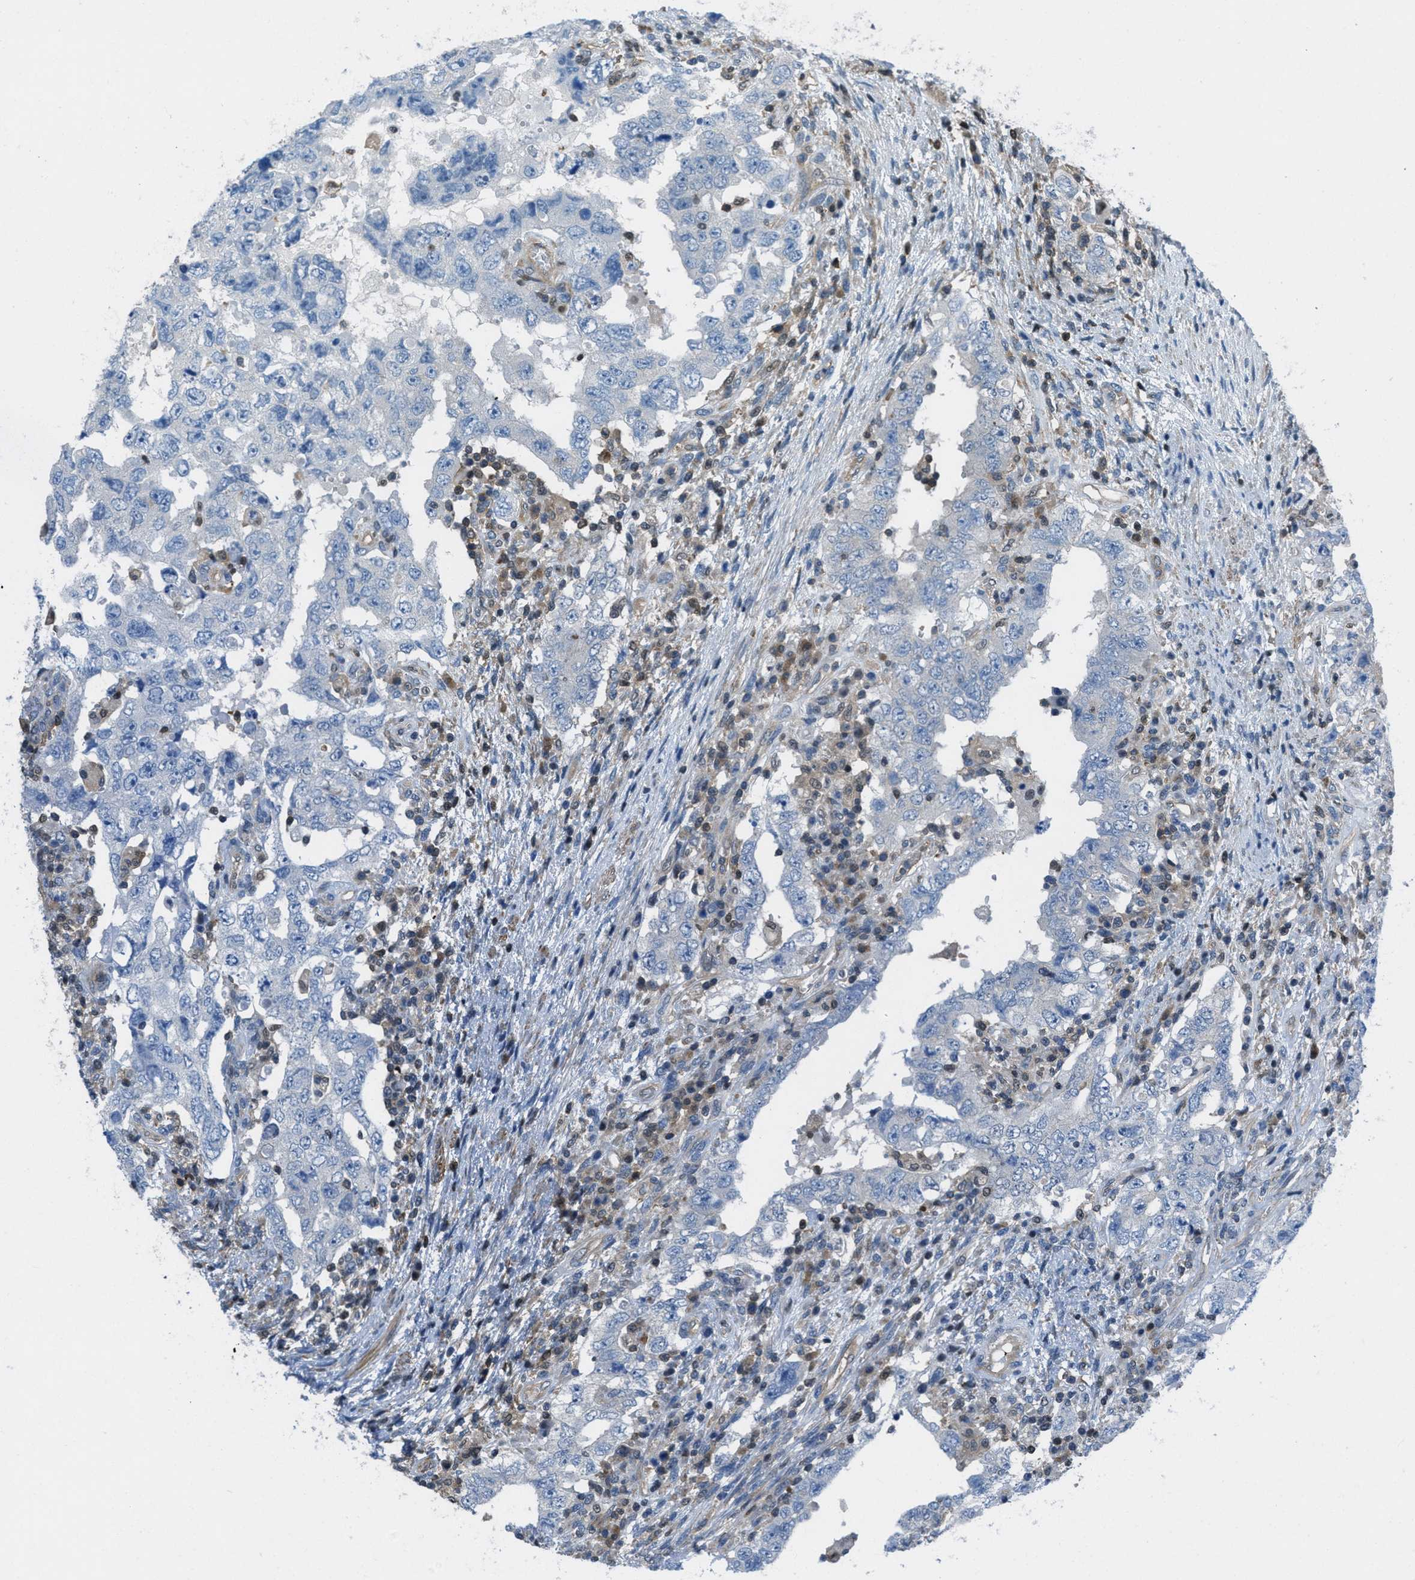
{"staining": {"intensity": "negative", "quantity": "none", "location": "none"}, "tissue": "testis cancer", "cell_type": "Tumor cells", "image_type": "cancer", "snomed": [{"axis": "morphology", "description": "Carcinoma, Embryonal, NOS"}, {"axis": "topography", "description": "Testis"}], "caption": "Tumor cells show no significant expression in testis cancer.", "gene": "PIP5K1C", "patient": {"sex": "male", "age": 26}}